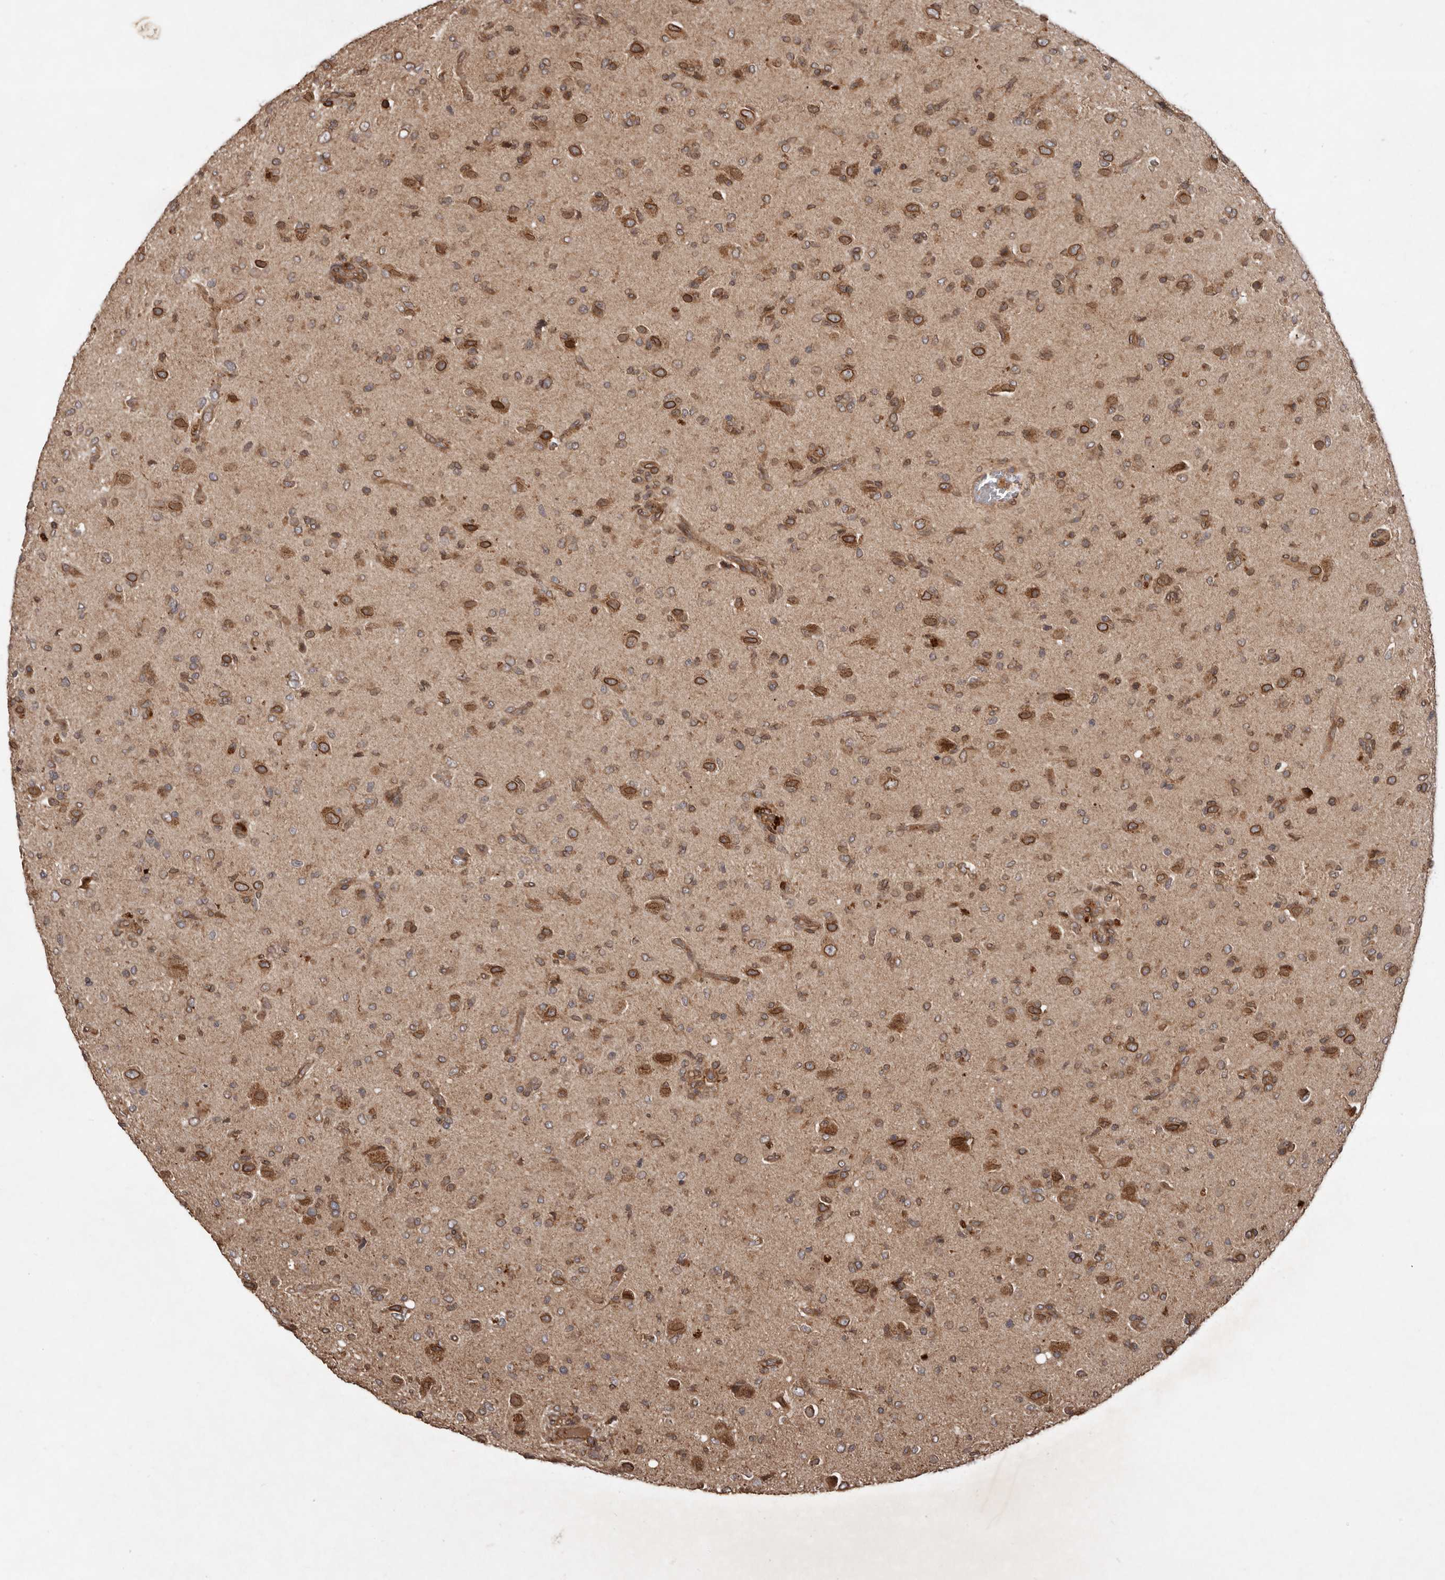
{"staining": {"intensity": "moderate", "quantity": ">75%", "location": "cytoplasmic/membranous,nuclear"}, "tissue": "glioma", "cell_type": "Tumor cells", "image_type": "cancer", "snomed": [{"axis": "morphology", "description": "Glioma, malignant, High grade"}, {"axis": "topography", "description": "Brain"}], "caption": "This is a photomicrograph of IHC staining of glioma, which shows moderate expression in the cytoplasmic/membranous and nuclear of tumor cells.", "gene": "STK36", "patient": {"sex": "female", "age": 57}}